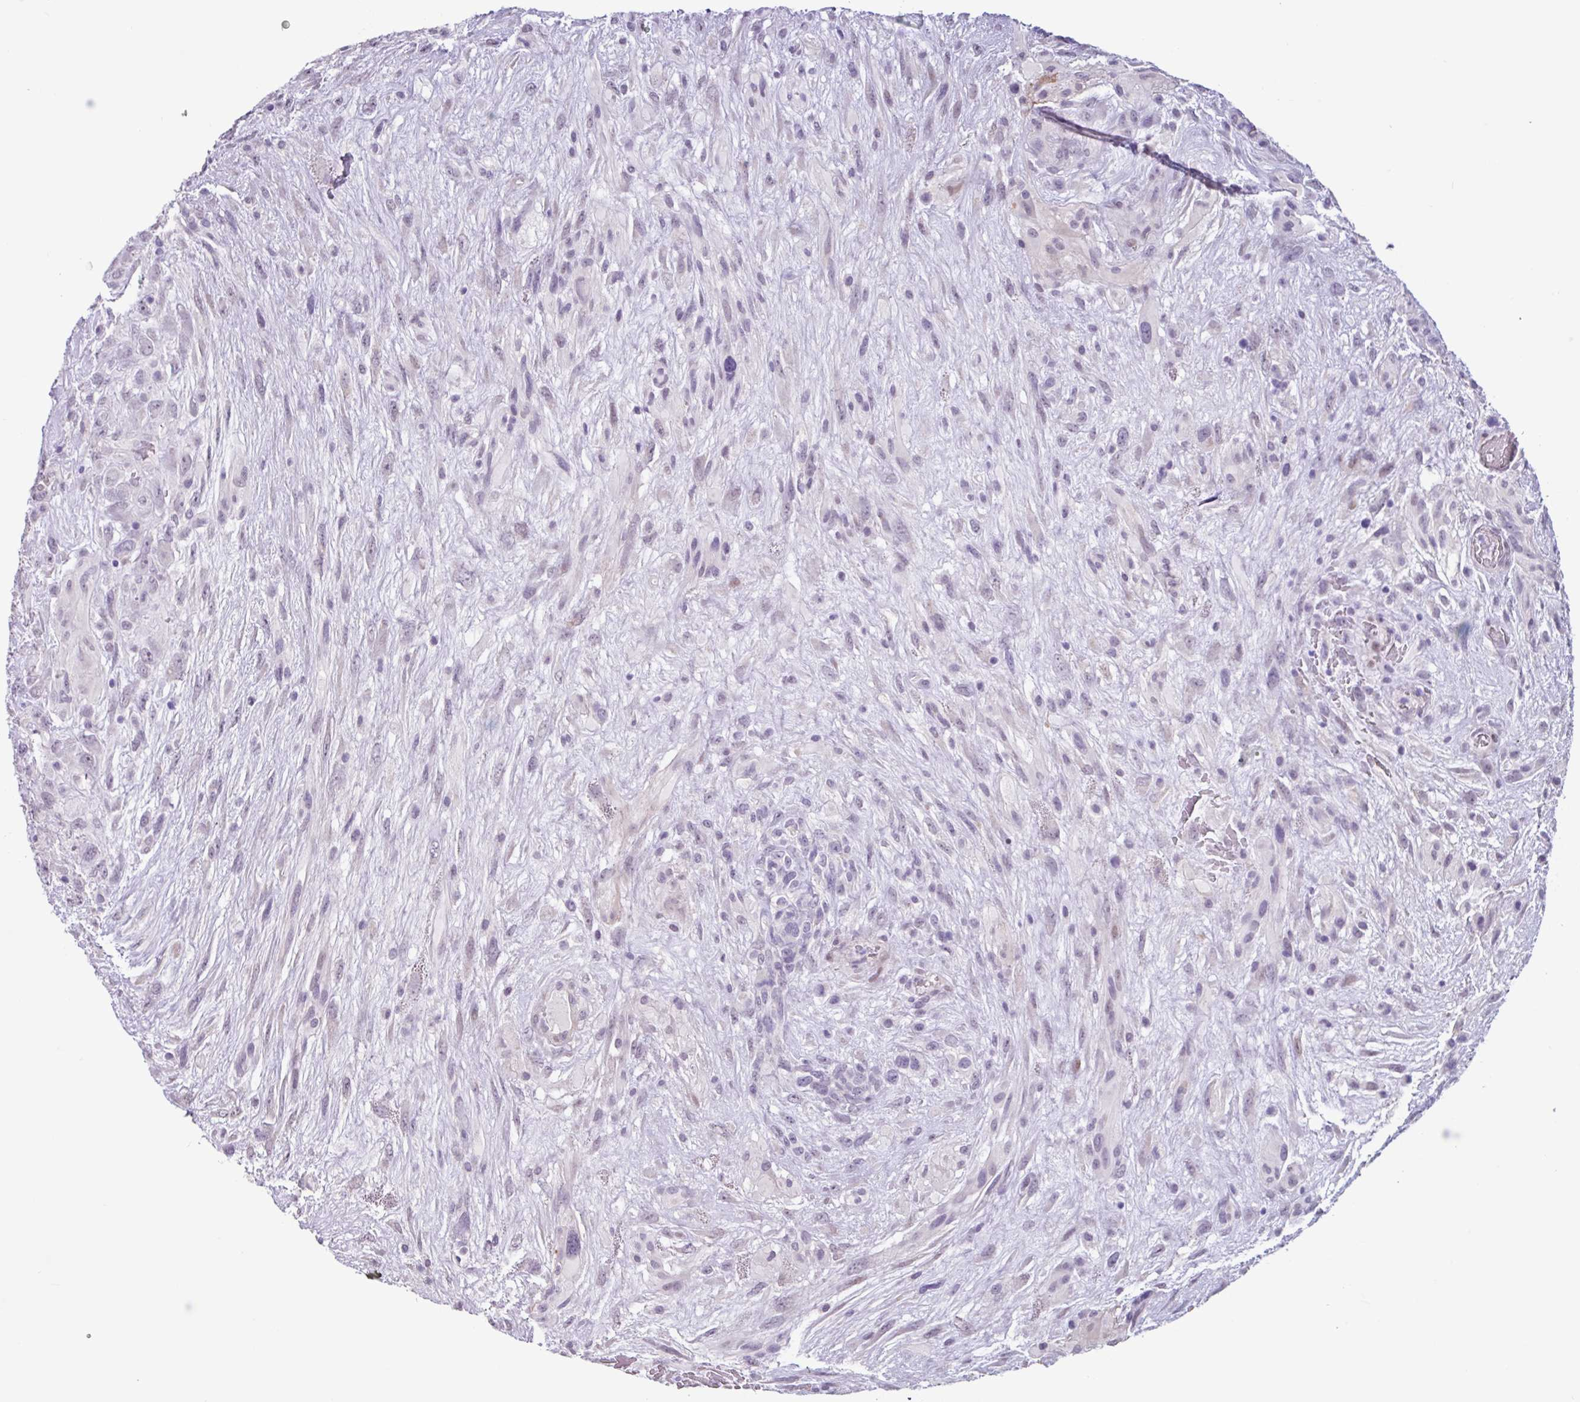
{"staining": {"intensity": "negative", "quantity": "none", "location": "none"}, "tissue": "glioma", "cell_type": "Tumor cells", "image_type": "cancer", "snomed": [{"axis": "morphology", "description": "Glioma, malignant, High grade"}, {"axis": "topography", "description": "Brain"}], "caption": "This photomicrograph is of malignant high-grade glioma stained with IHC to label a protein in brown with the nuclei are counter-stained blue. There is no staining in tumor cells.", "gene": "OTX1", "patient": {"sex": "male", "age": 61}}